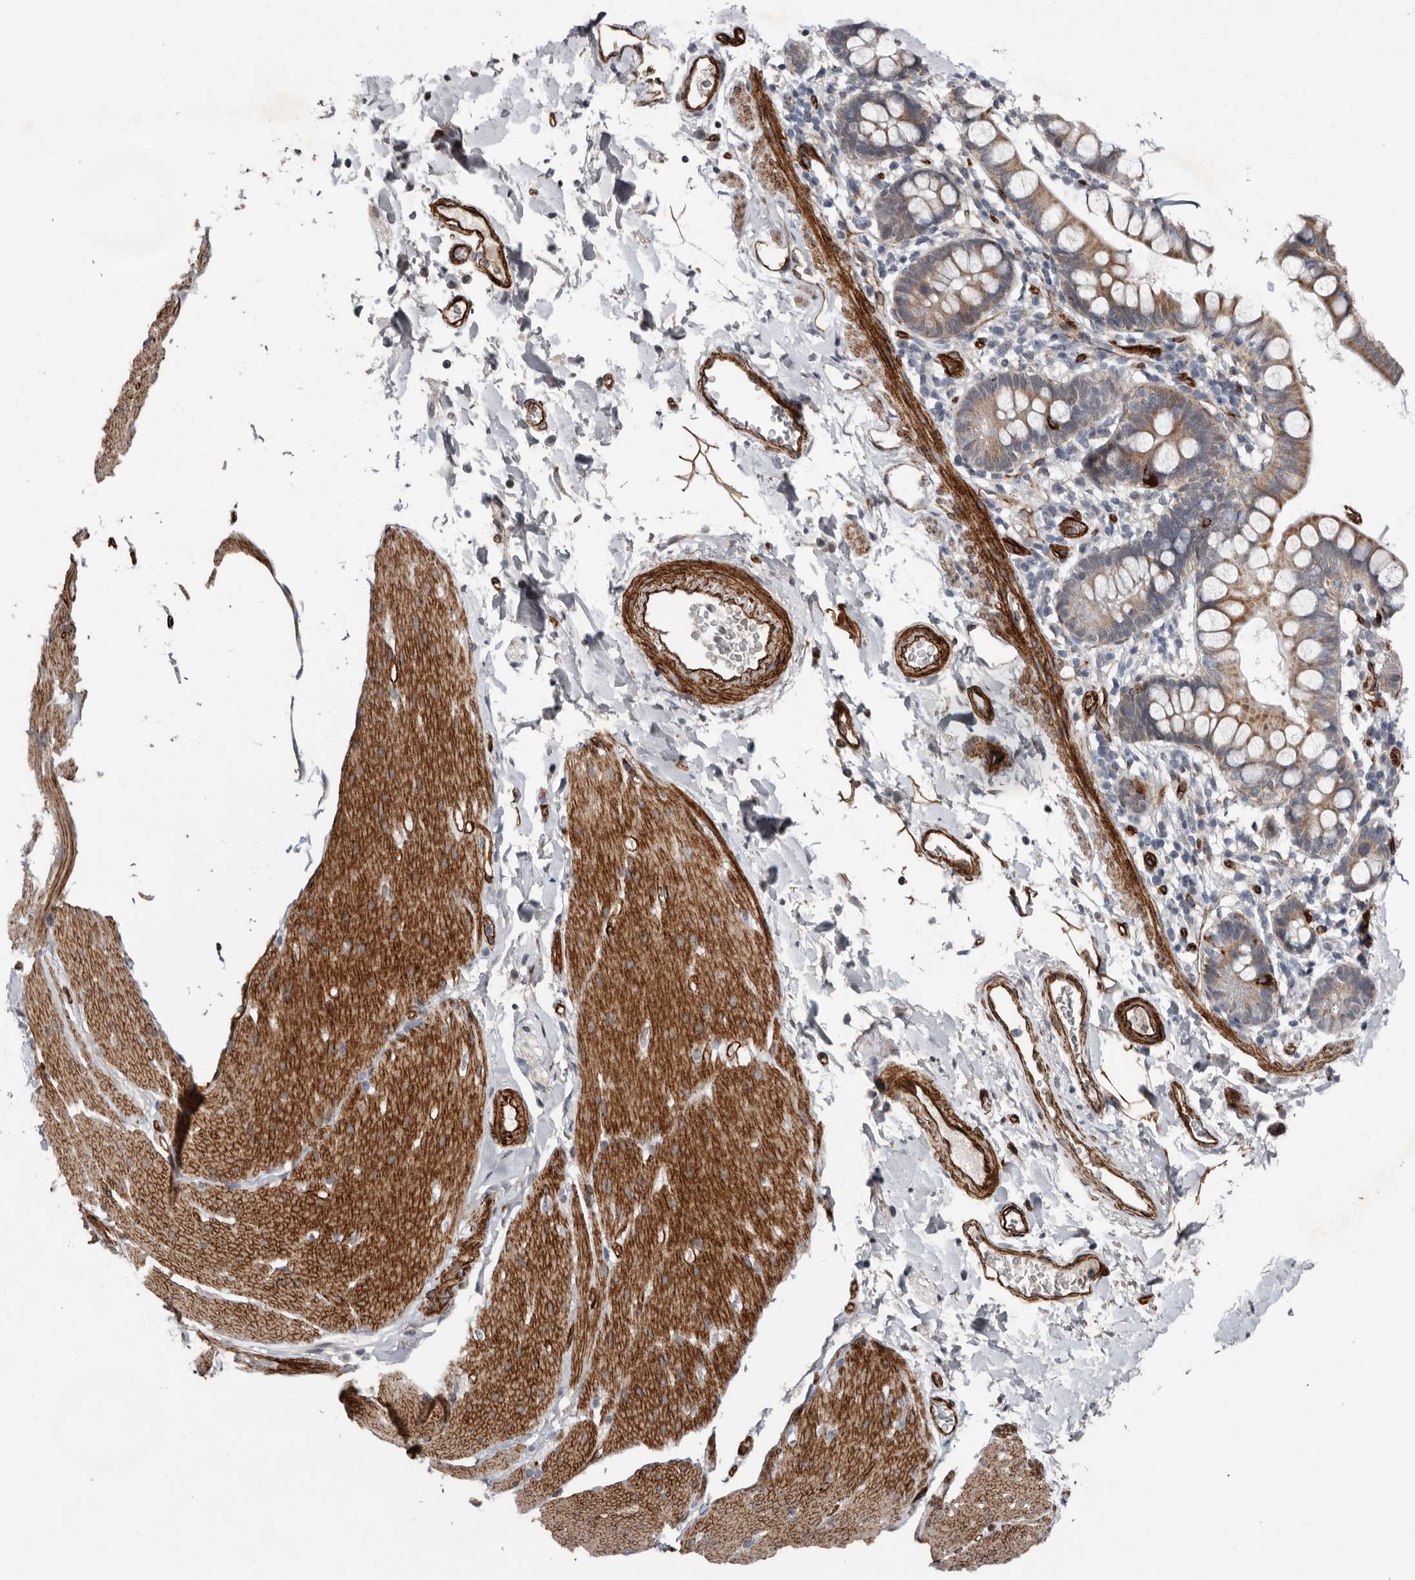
{"staining": {"intensity": "strong", "quantity": ">75%", "location": "cytoplasmic/membranous"}, "tissue": "smooth muscle", "cell_type": "Smooth muscle cells", "image_type": "normal", "snomed": [{"axis": "morphology", "description": "Normal tissue, NOS"}, {"axis": "topography", "description": "Smooth muscle"}, {"axis": "topography", "description": "Small intestine"}], "caption": "Immunohistochemistry (IHC) of benign smooth muscle shows high levels of strong cytoplasmic/membranous positivity in about >75% of smooth muscle cells.", "gene": "RANBP17", "patient": {"sex": "female", "age": 84}}